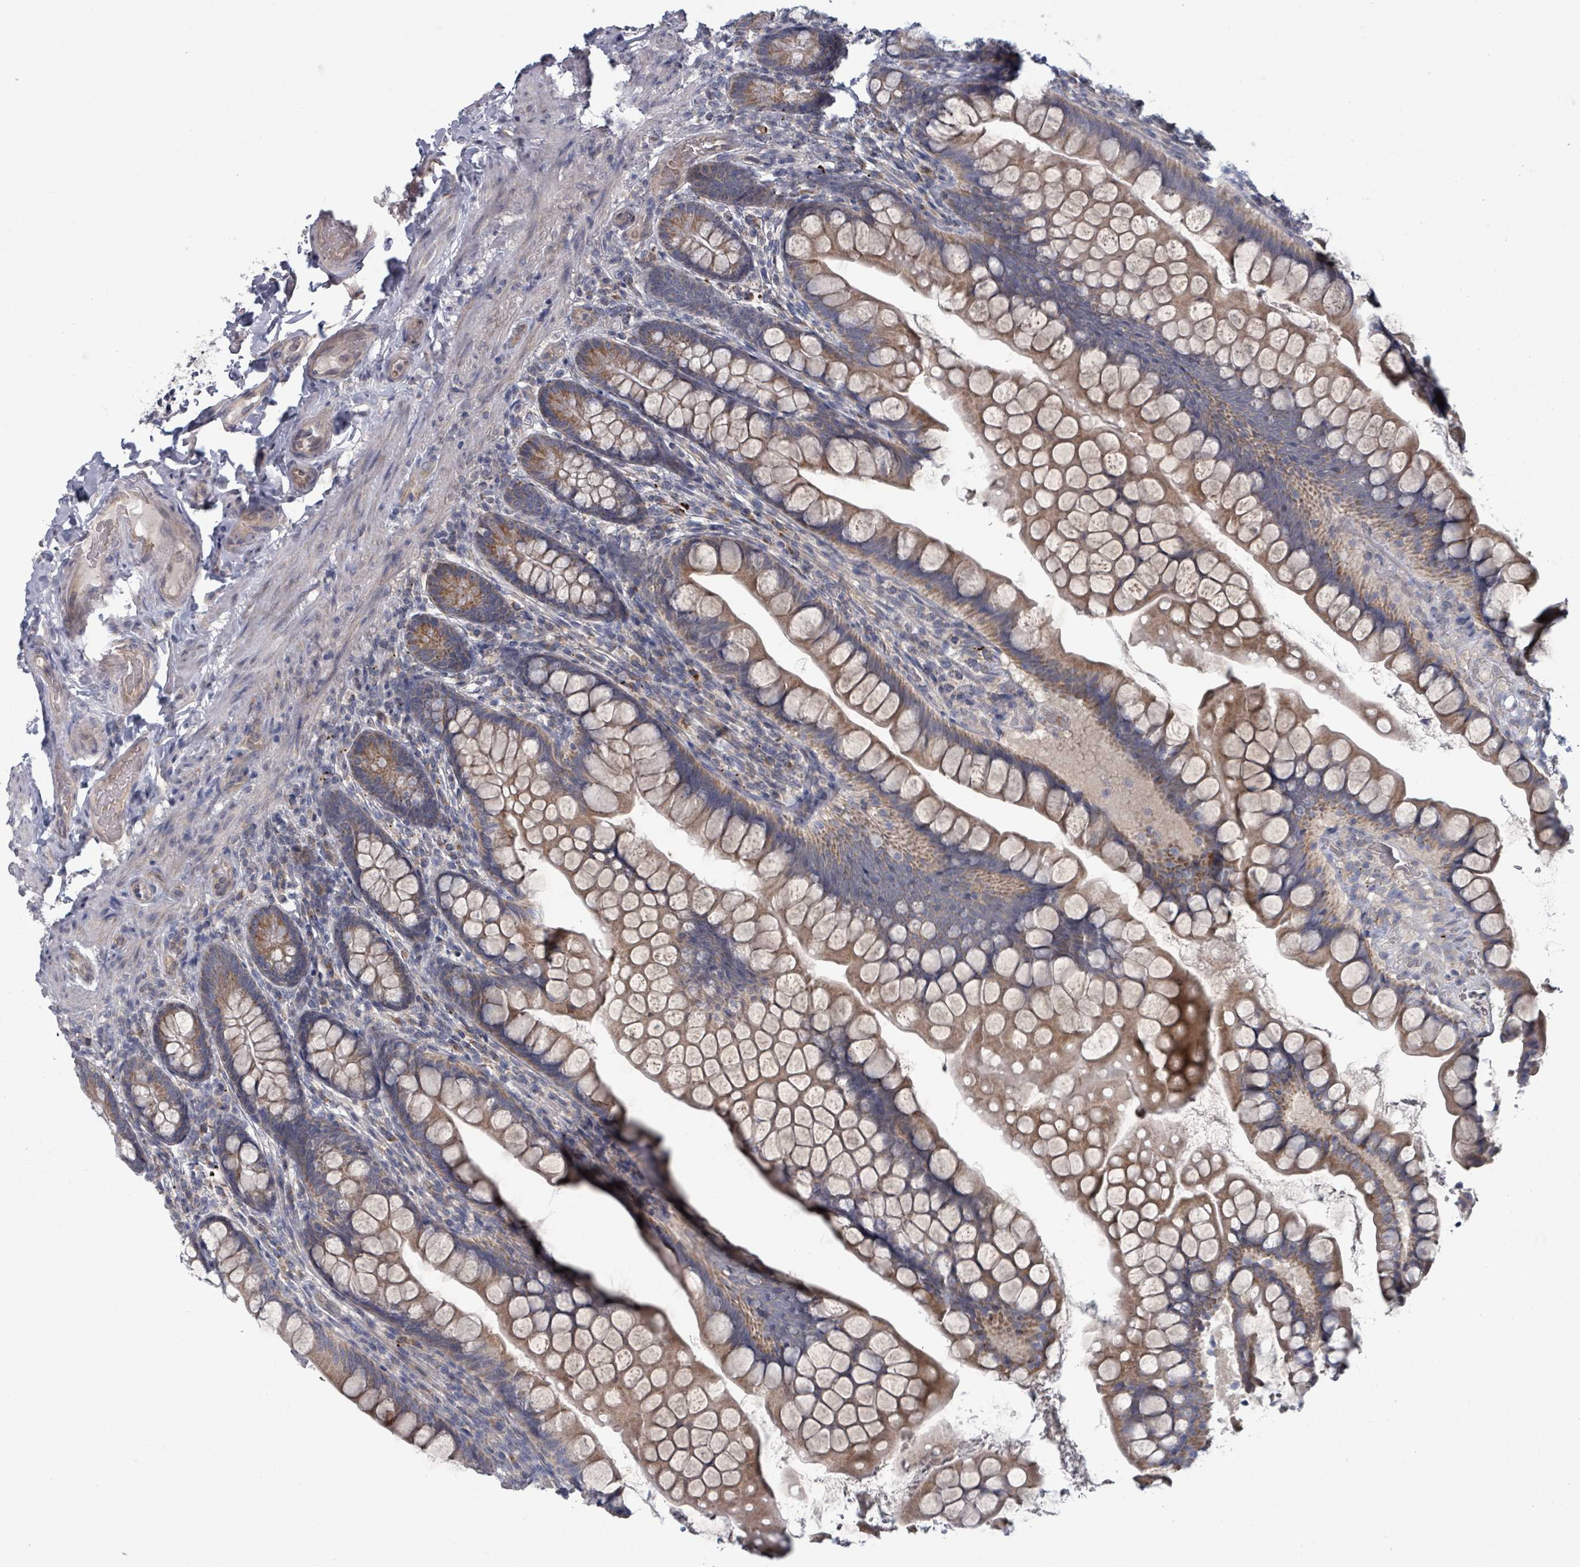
{"staining": {"intensity": "moderate", "quantity": ">75%", "location": "cytoplasmic/membranous"}, "tissue": "small intestine", "cell_type": "Glandular cells", "image_type": "normal", "snomed": [{"axis": "morphology", "description": "Normal tissue, NOS"}, {"axis": "topography", "description": "Small intestine"}], "caption": "Approximately >75% of glandular cells in benign small intestine reveal moderate cytoplasmic/membranous protein positivity as visualized by brown immunohistochemical staining.", "gene": "FKBP1A", "patient": {"sex": "male", "age": 70}}